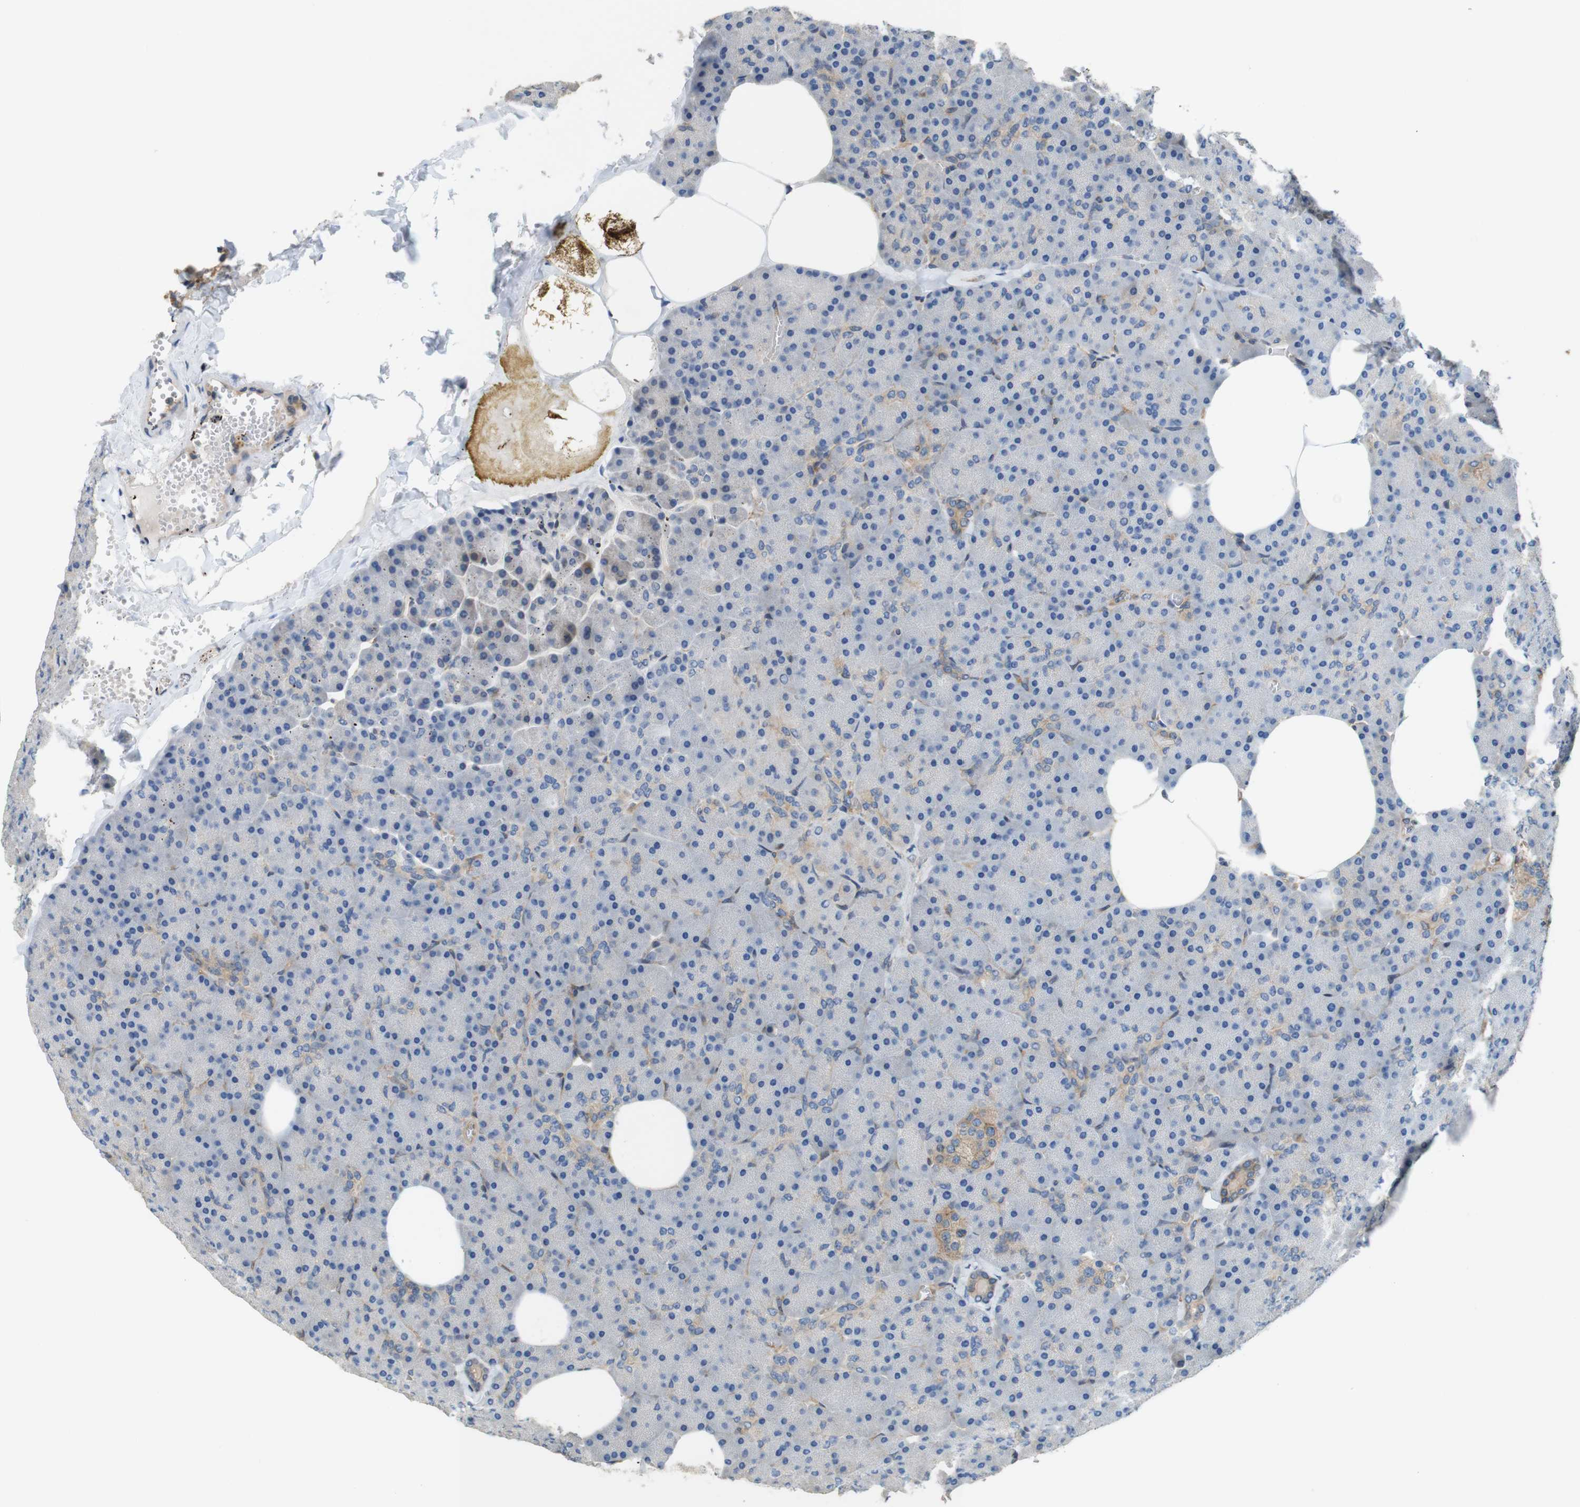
{"staining": {"intensity": "weak", "quantity": "<25%", "location": "cytoplasmic/membranous"}, "tissue": "pancreas", "cell_type": "Exocrine glandular cells", "image_type": "normal", "snomed": [{"axis": "morphology", "description": "Normal tissue, NOS"}, {"axis": "topography", "description": "Pancreas"}], "caption": "High magnification brightfield microscopy of unremarkable pancreas stained with DAB (brown) and counterstained with hematoxylin (blue): exocrine glandular cells show no significant positivity. The staining was performed using DAB to visualize the protein expression in brown, while the nuclei were stained in blue with hematoxylin (Magnification: 20x).", "gene": "PCDH10", "patient": {"sex": "female", "age": 35}}